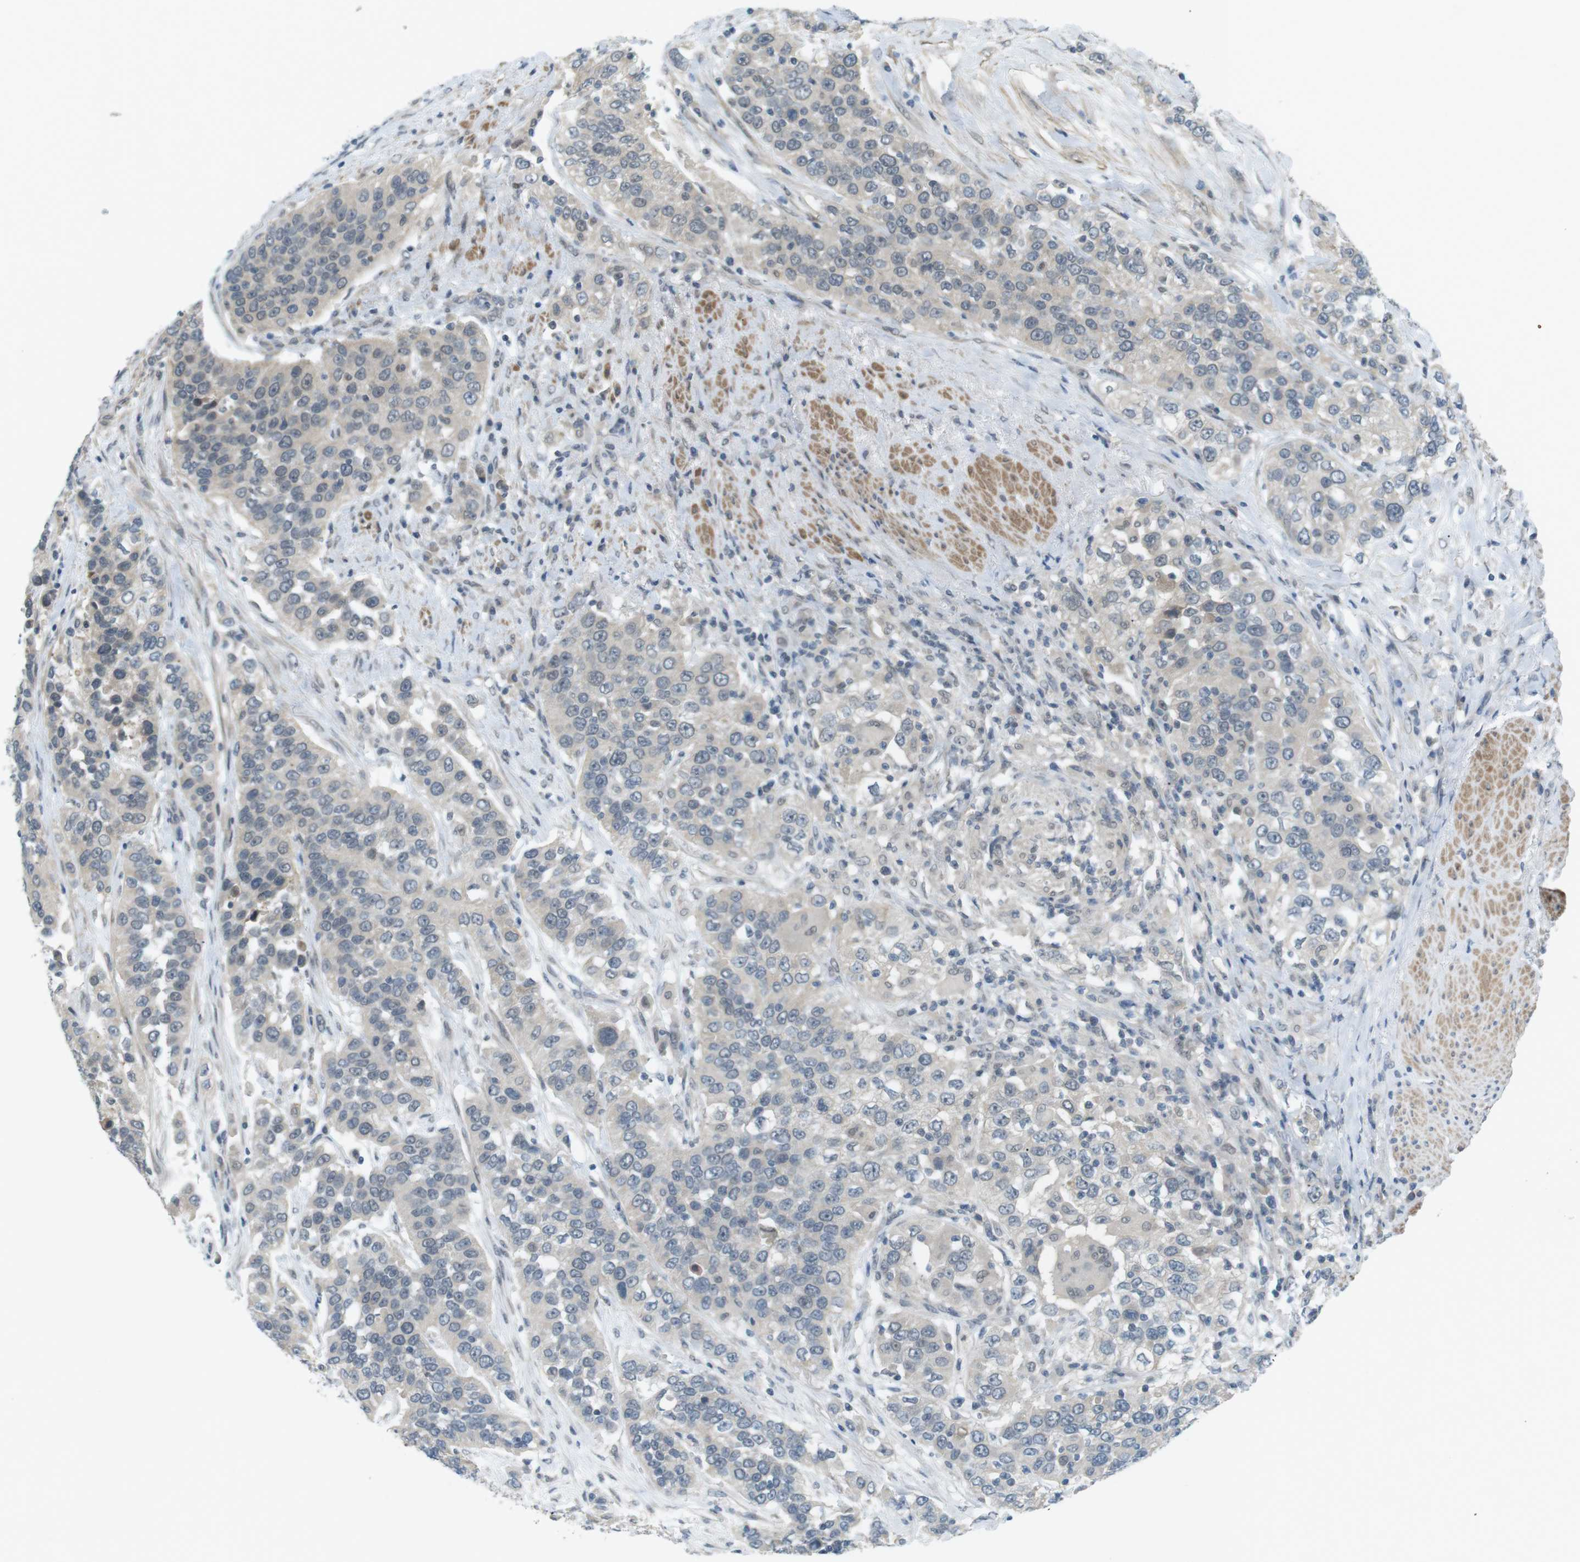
{"staining": {"intensity": "negative", "quantity": "none", "location": "none"}, "tissue": "urothelial cancer", "cell_type": "Tumor cells", "image_type": "cancer", "snomed": [{"axis": "morphology", "description": "Urothelial carcinoma, High grade"}, {"axis": "topography", "description": "Urinary bladder"}], "caption": "Immunohistochemistry (IHC) histopathology image of neoplastic tissue: urothelial carcinoma (high-grade) stained with DAB (3,3'-diaminobenzidine) exhibits no significant protein staining in tumor cells.", "gene": "RTN3", "patient": {"sex": "female", "age": 80}}